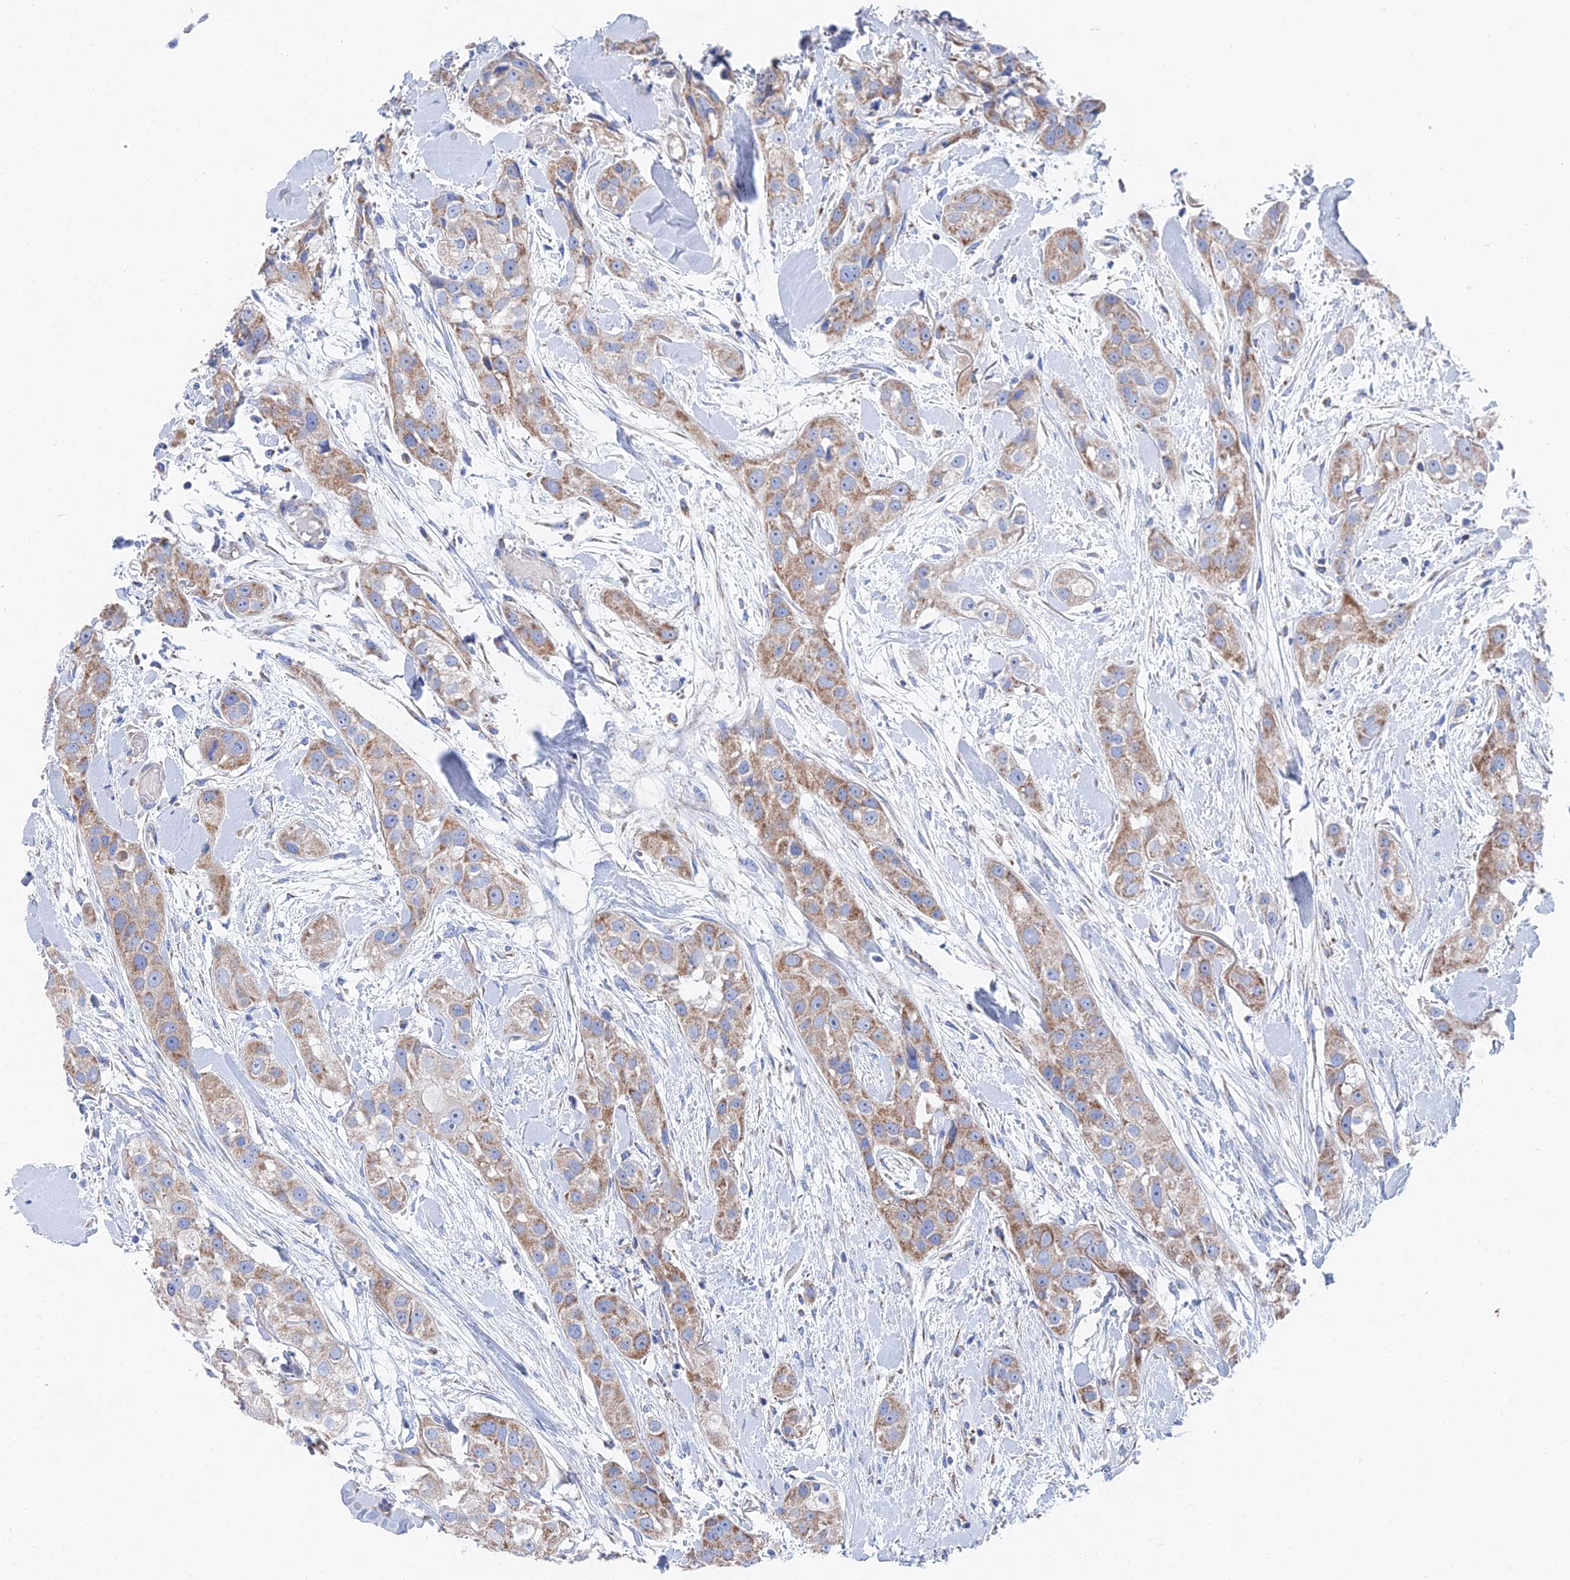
{"staining": {"intensity": "moderate", "quantity": "25%-75%", "location": "cytoplasmic/membranous"}, "tissue": "head and neck cancer", "cell_type": "Tumor cells", "image_type": "cancer", "snomed": [{"axis": "morphology", "description": "Normal tissue, NOS"}, {"axis": "morphology", "description": "Squamous cell carcinoma, NOS"}, {"axis": "topography", "description": "Skeletal muscle"}, {"axis": "topography", "description": "Head-Neck"}], "caption": "A brown stain highlights moderate cytoplasmic/membranous expression of a protein in human head and neck squamous cell carcinoma tumor cells.", "gene": "IFT80", "patient": {"sex": "male", "age": 51}}